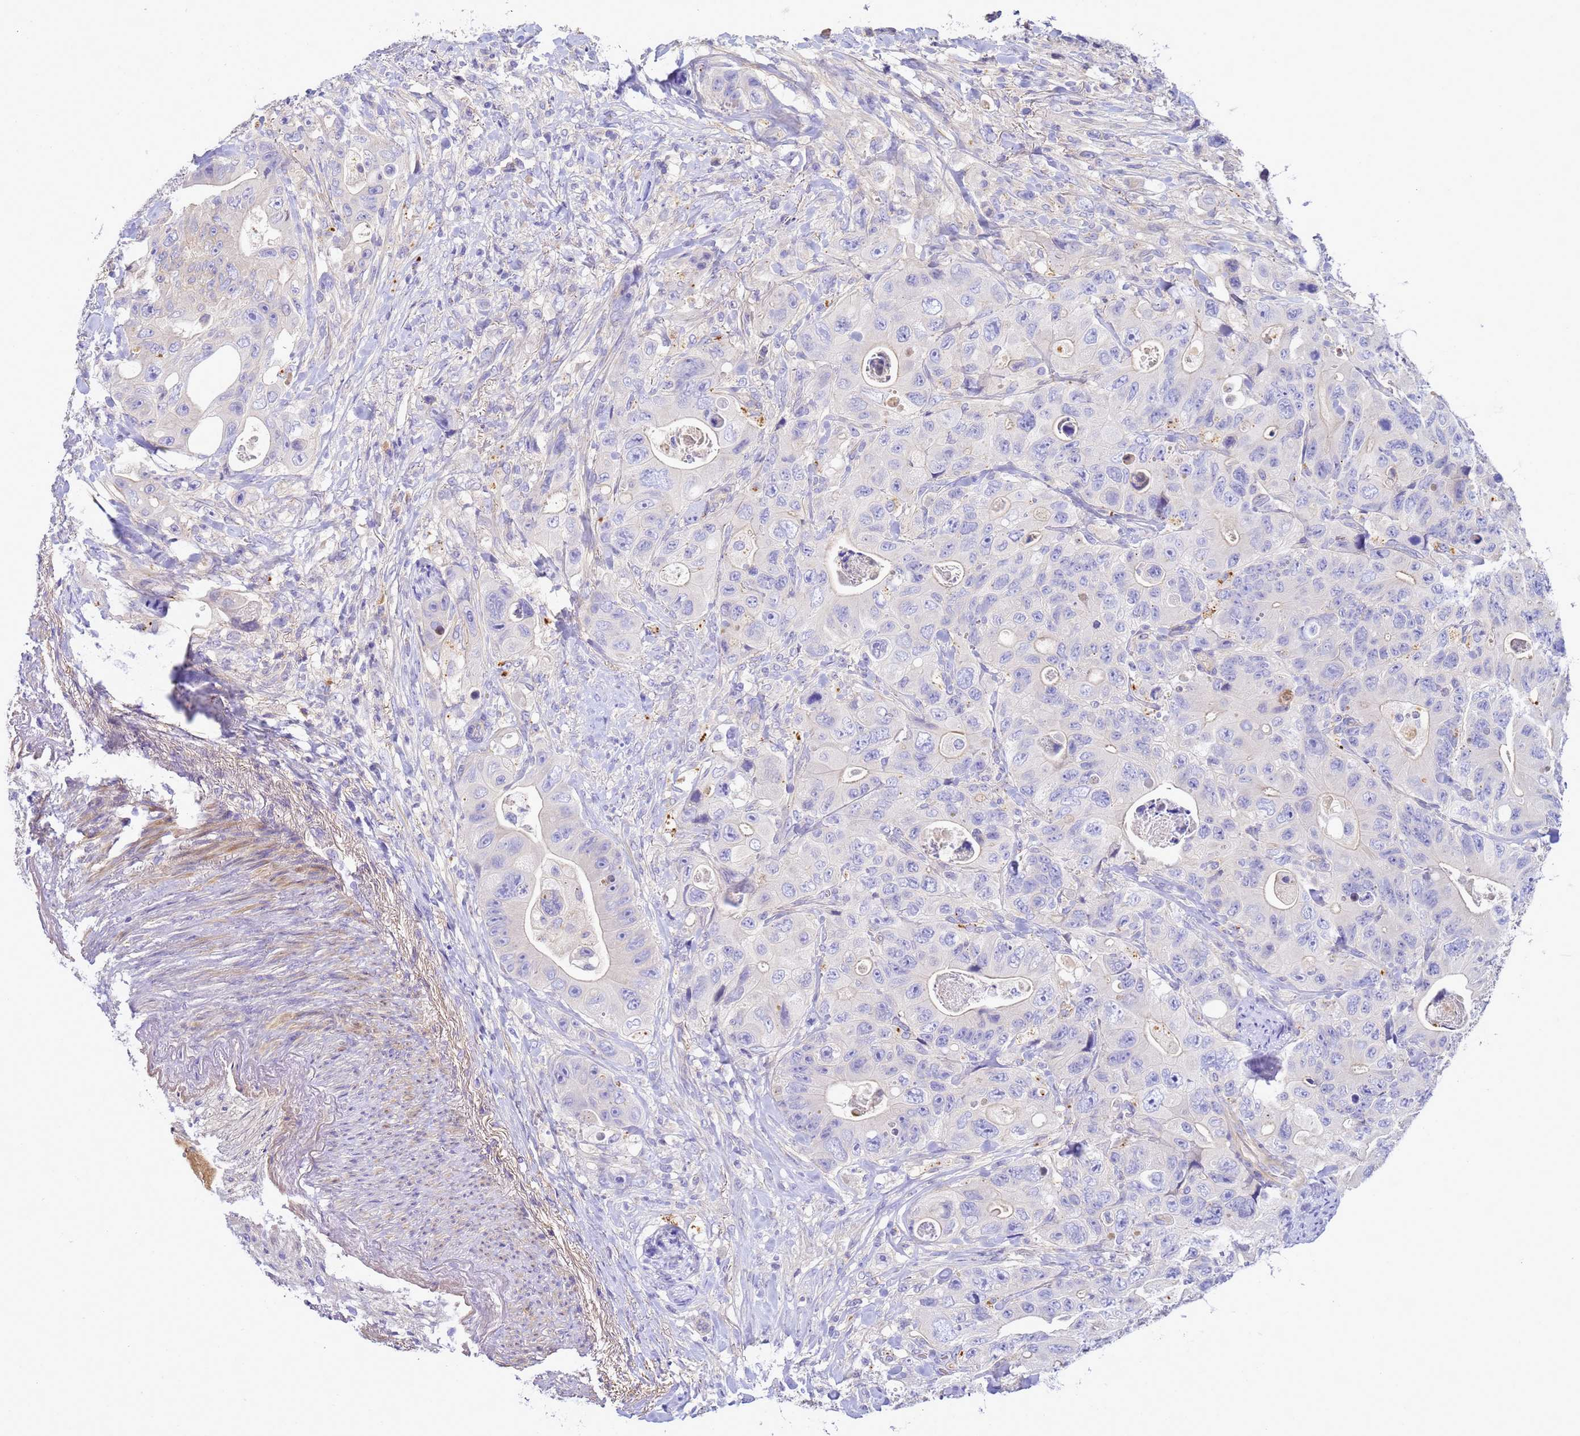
{"staining": {"intensity": "negative", "quantity": "none", "location": "none"}, "tissue": "colorectal cancer", "cell_type": "Tumor cells", "image_type": "cancer", "snomed": [{"axis": "morphology", "description": "Adenocarcinoma, NOS"}, {"axis": "topography", "description": "Colon"}], "caption": "A micrograph of human colorectal cancer (adenocarcinoma) is negative for staining in tumor cells.", "gene": "TBCD", "patient": {"sex": "female", "age": 46}}